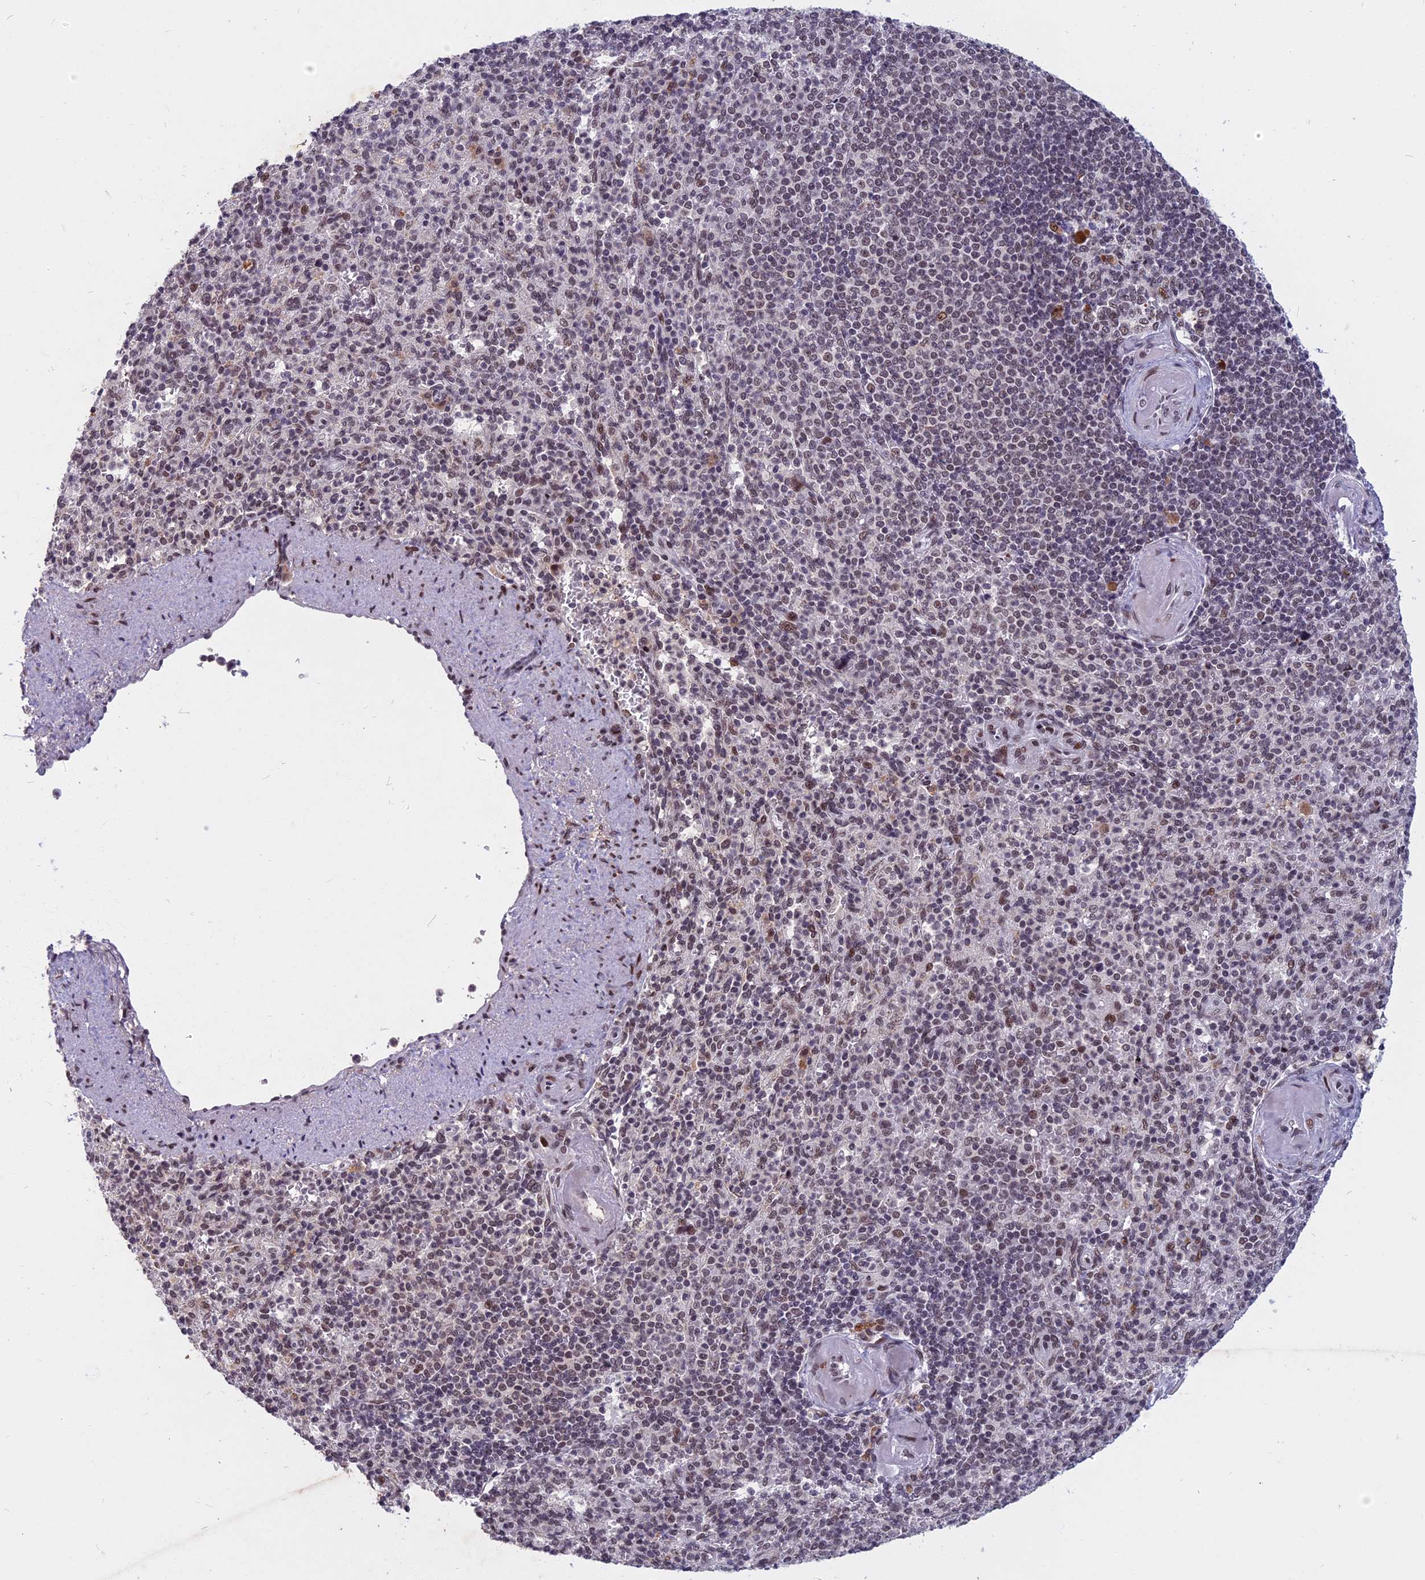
{"staining": {"intensity": "moderate", "quantity": "<25%", "location": "nuclear"}, "tissue": "spleen", "cell_type": "Cells in red pulp", "image_type": "normal", "snomed": [{"axis": "morphology", "description": "Normal tissue, NOS"}, {"axis": "topography", "description": "Spleen"}], "caption": "Normal spleen was stained to show a protein in brown. There is low levels of moderate nuclear positivity in approximately <25% of cells in red pulp. The staining was performed using DAB to visualize the protein expression in brown, while the nuclei were stained in blue with hematoxylin (Magnification: 20x).", "gene": "CDC7", "patient": {"sex": "female", "age": 74}}